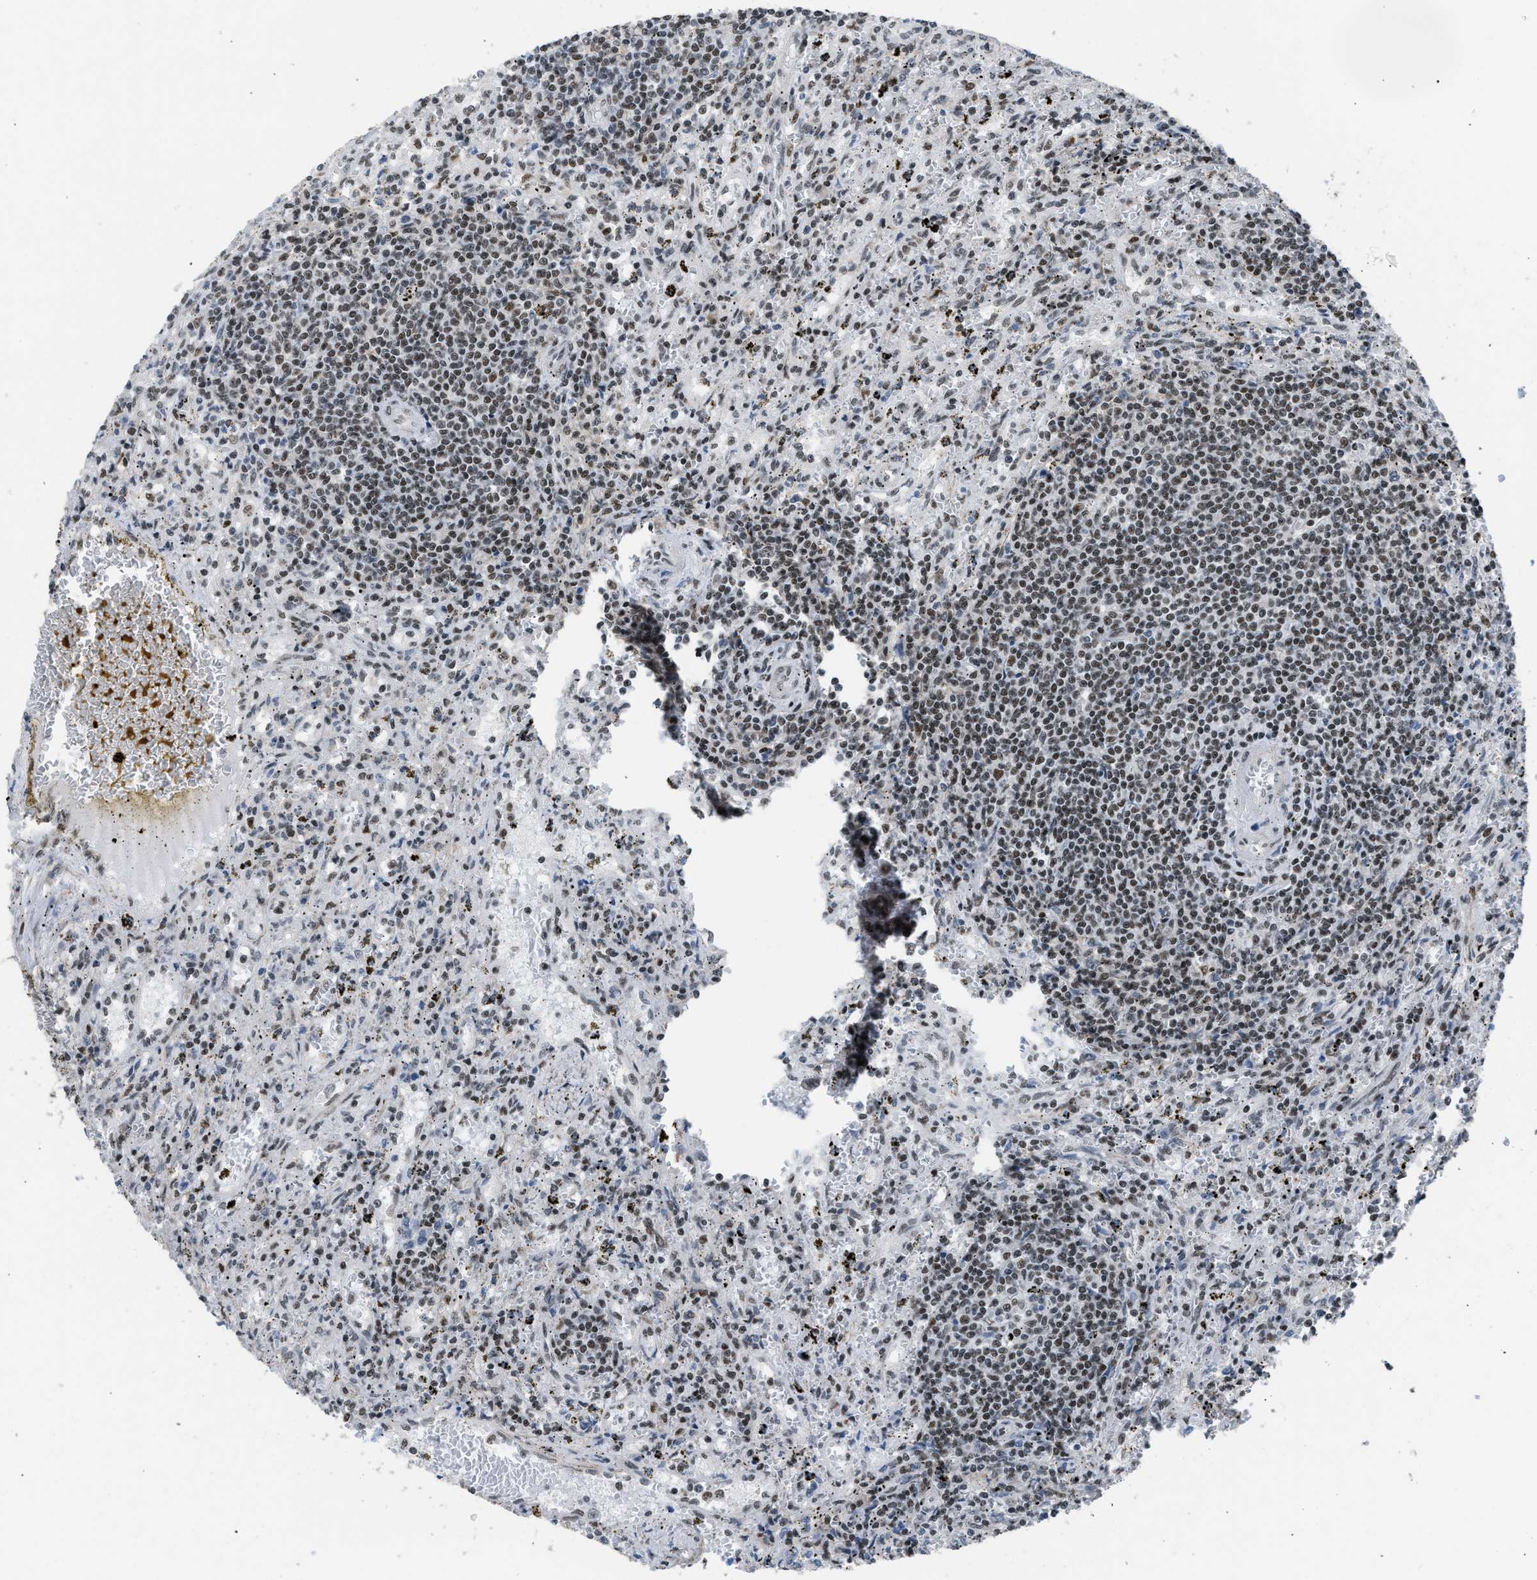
{"staining": {"intensity": "strong", "quantity": ">75%", "location": "nuclear"}, "tissue": "lymphoma", "cell_type": "Tumor cells", "image_type": "cancer", "snomed": [{"axis": "morphology", "description": "Malignant lymphoma, non-Hodgkin's type, Low grade"}, {"axis": "topography", "description": "Spleen"}], "caption": "Immunohistochemistry staining of lymphoma, which shows high levels of strong nuclear positivity in about >75% of tumor cells indicating strong nuclear protein expression. The staining was performed using DAB (3,3'-diaminobenzidine) (brown) for protein detection and nuclei were counterstained in hematoxylin (blue).", "gene": "SCAF4", "patient": {"sex": "male", "age": 76}}